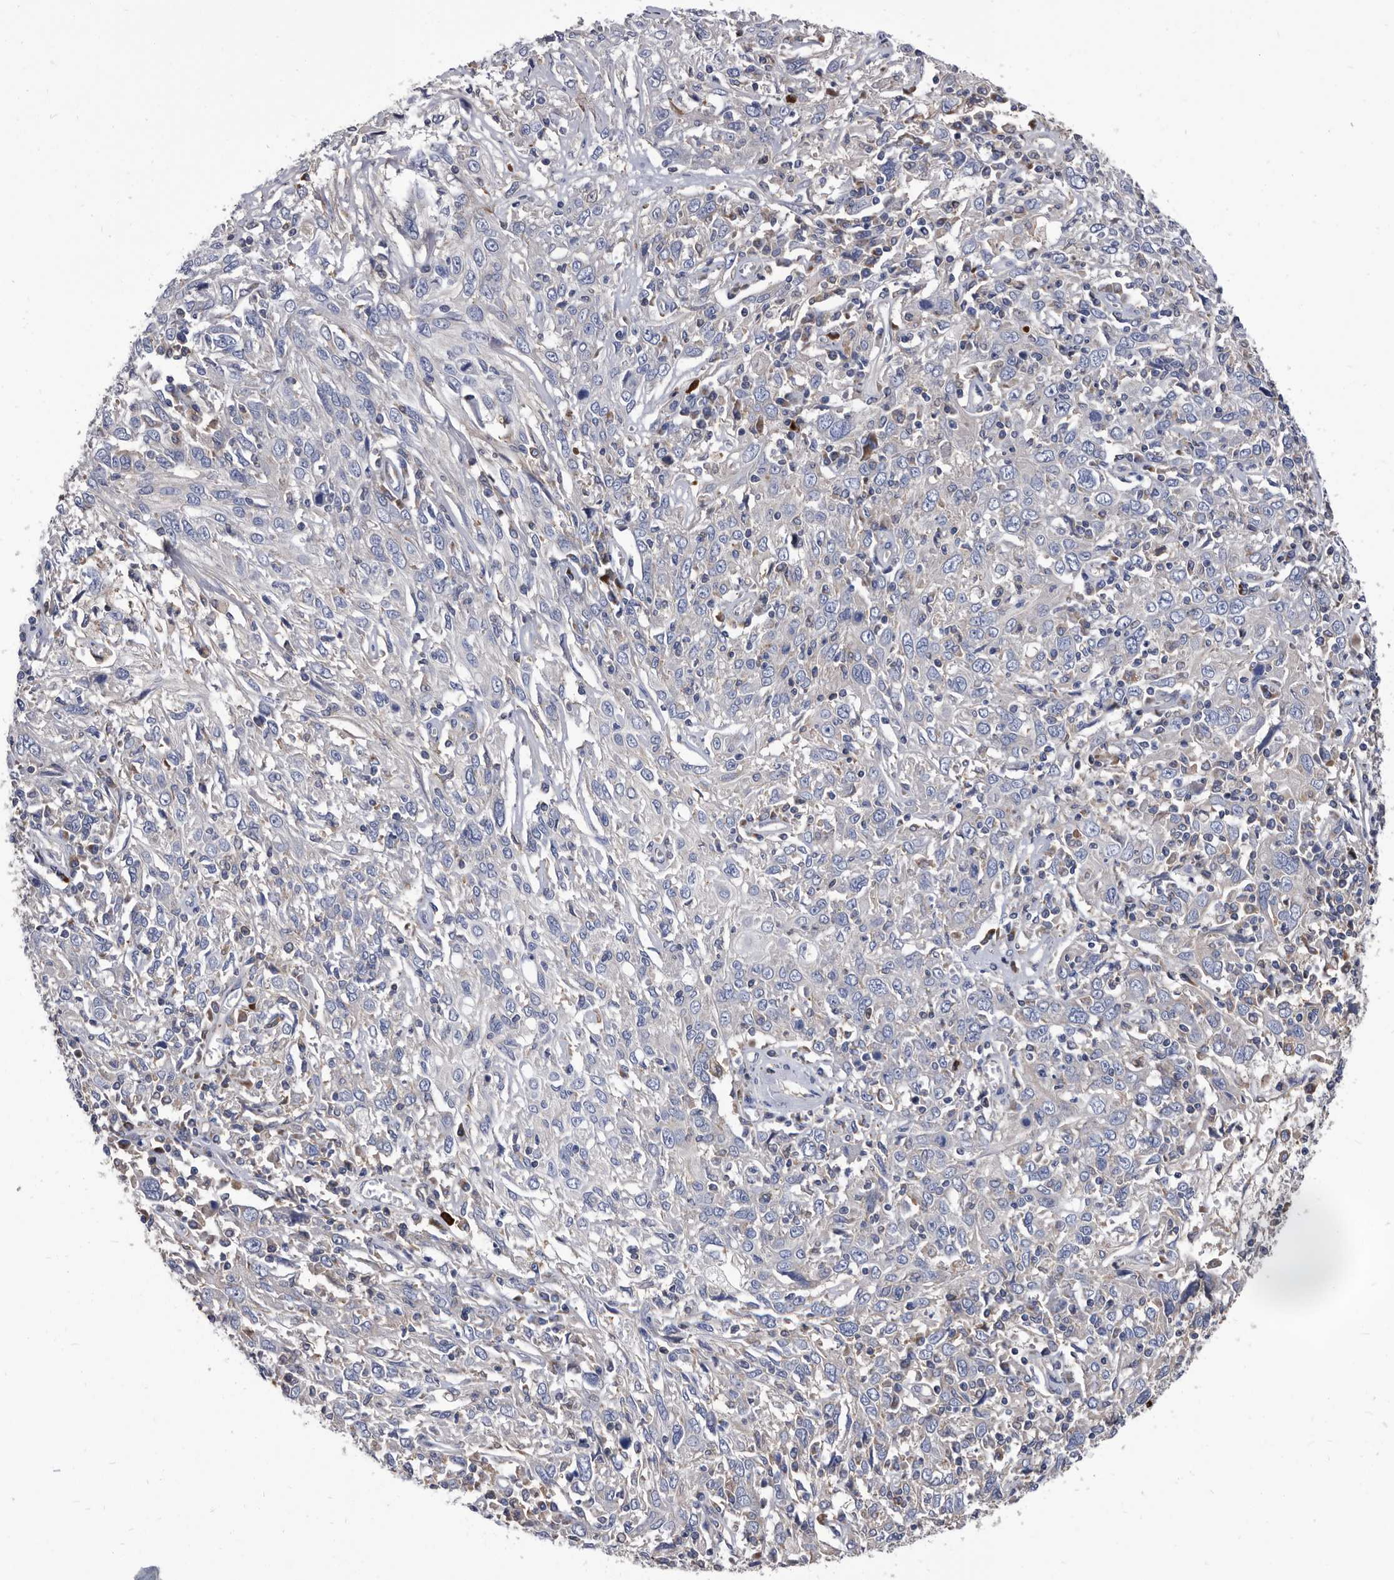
{"staining": {"intensity": "negative", "quantity": "none", "location": "none"}, "tissue": "cervical cancer", "cell_type": "Tumor cells", "image_type": "cancer", "snomed": [{"axis": "morphology", "description": "Squamous cell carcinoma, NOS"}, {"axis": "topography", "description": "Cervix"}], "caption": "Immunohistochemistry of cervical cancer (squamous cell carcinoma) demonstrates no expression in tumor cells.", "gene": "DTNBP1", "patient": {"sex": "female", "age": 46}}